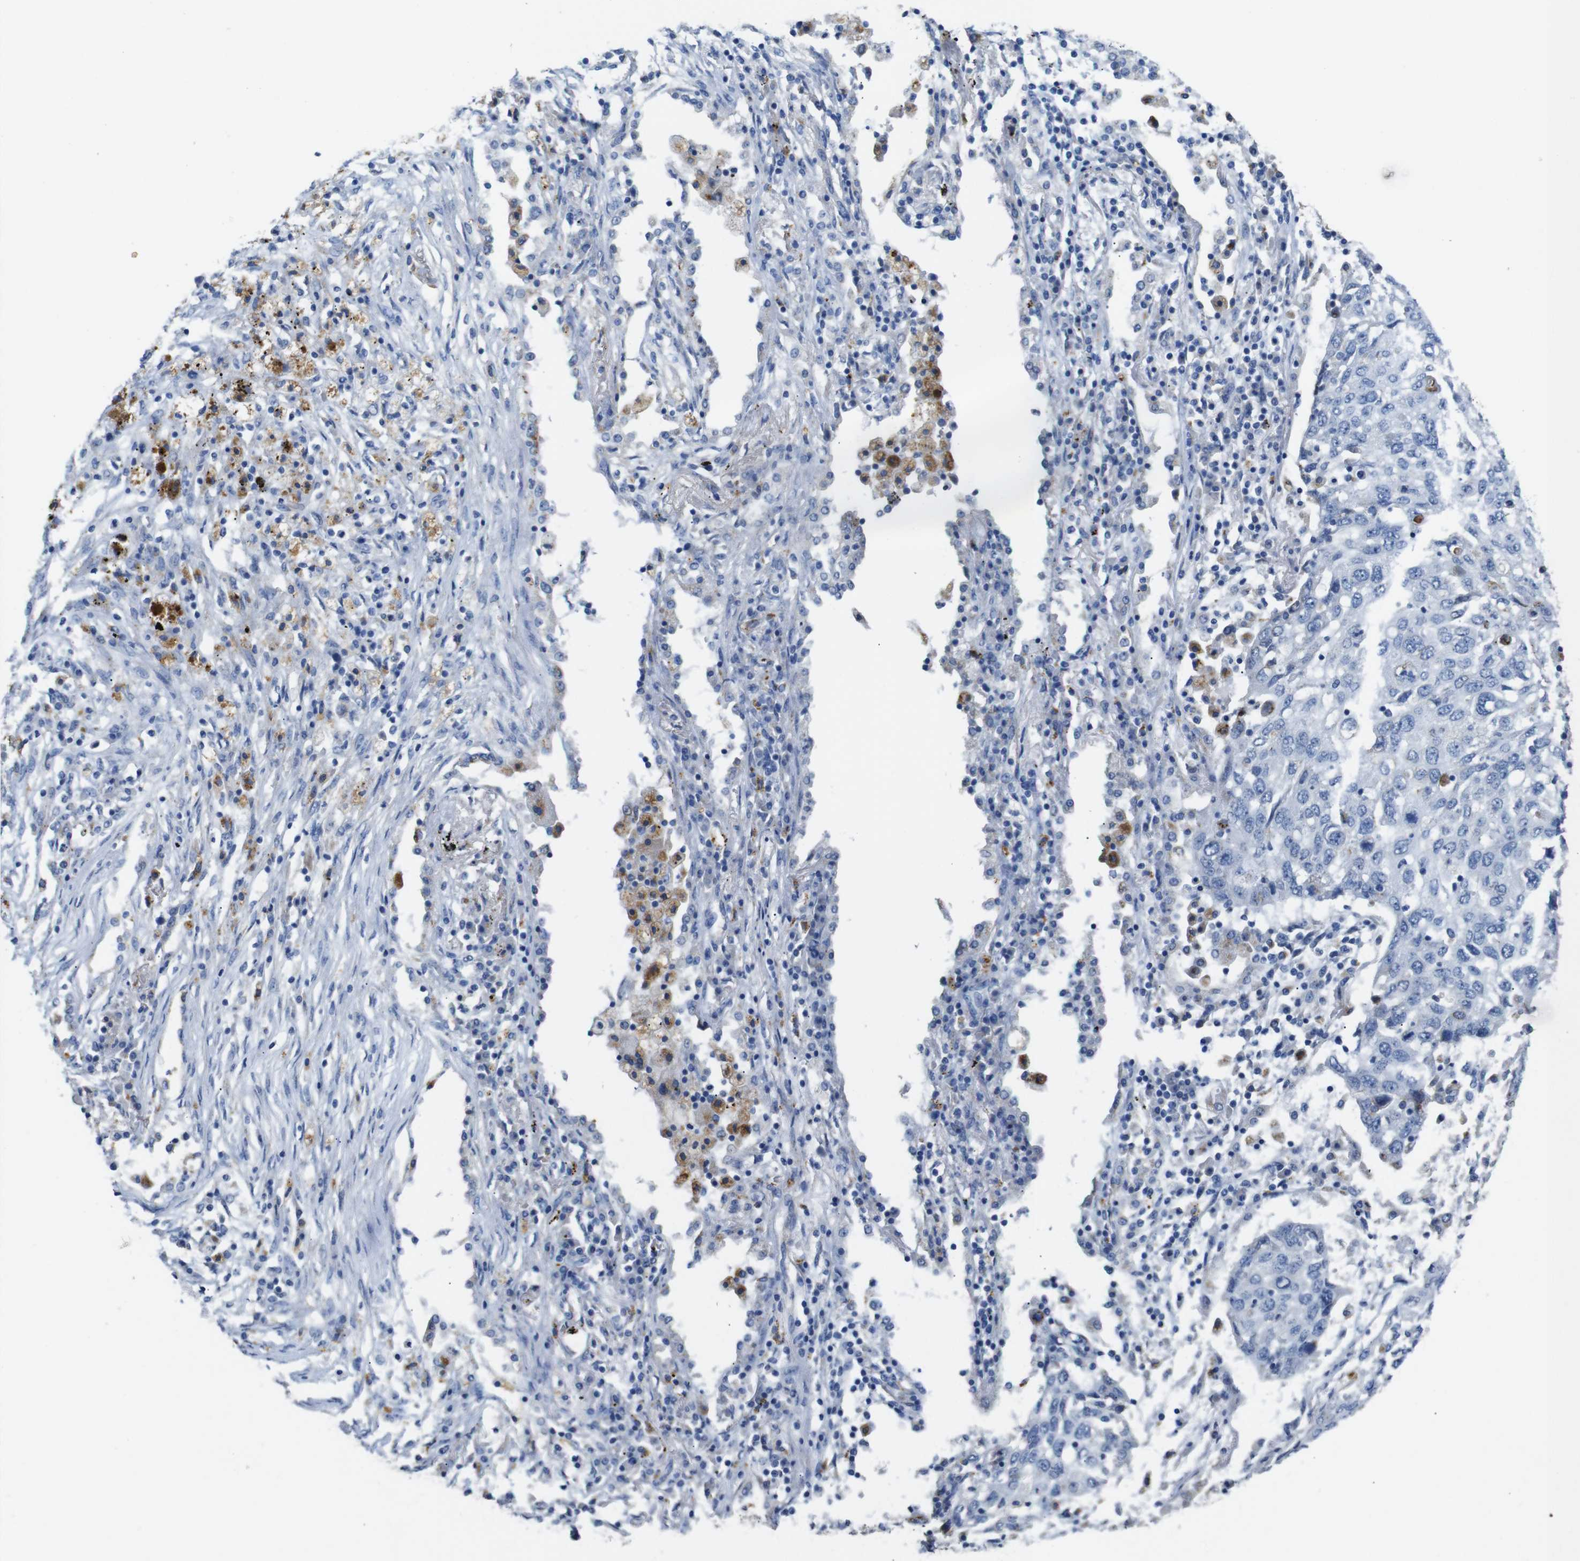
{"staining": {"intensity": "negative", "quantity": "none", "location": "none"}, "tissue": "lung cancer", "cell_type": "Tumor cells", "image_type": "cancer", "snomed": [{"axis": "morphology", "description": "Squamous cell carcinoma, NOS"}, {"axis": "topography", "description": "Lung"}], "caption": "This is an immunohistochemistry (IHC) histopathology image of human lung cancer. There is no staining in tumor cells.", "gene": "NHLRC3", "patient": {"sex": "female", "age": 63}}